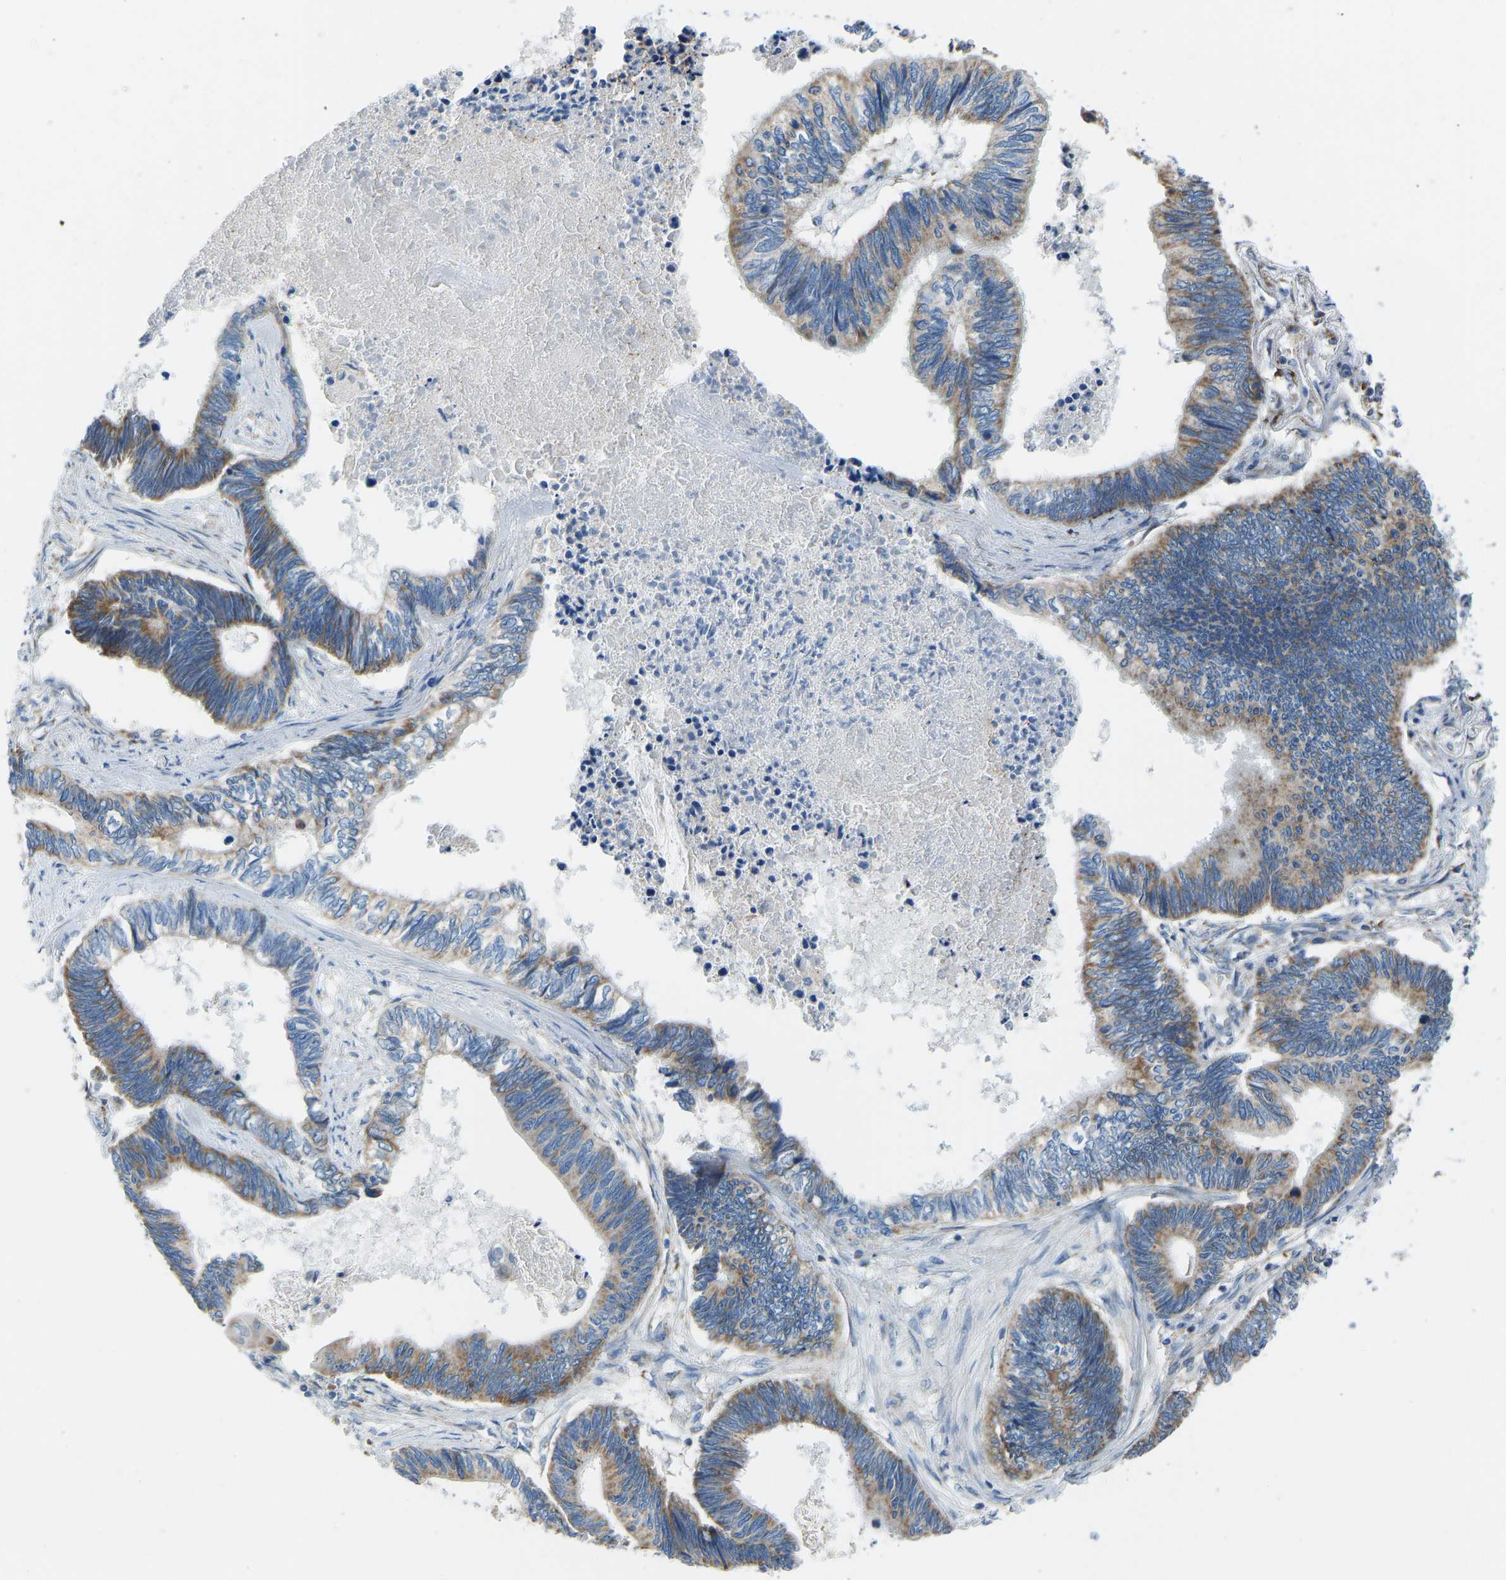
{"staining": {"intensity": "moderate", "quantity": ">75%", "location": "cytoplasmic/membranous"}, "tissue": "pancreatic cancer", "cell_type": "Tumor cells", "image_type": "cancer", "snomed": [{"axis": "morphology", "description": "Adenocarcinoma, NOS"}, {"axis": "topography", "description": "Pancreas"}], "caption": "A micrograph showing moderate cytoplasmic/membranous expression in about >75% of tumor cells in pancreatic adenocarcinoma, as visualized by brown immunohistochemical staining.", "gene": "SMIM20", "patient": {"sex": "female", "age": 70}}